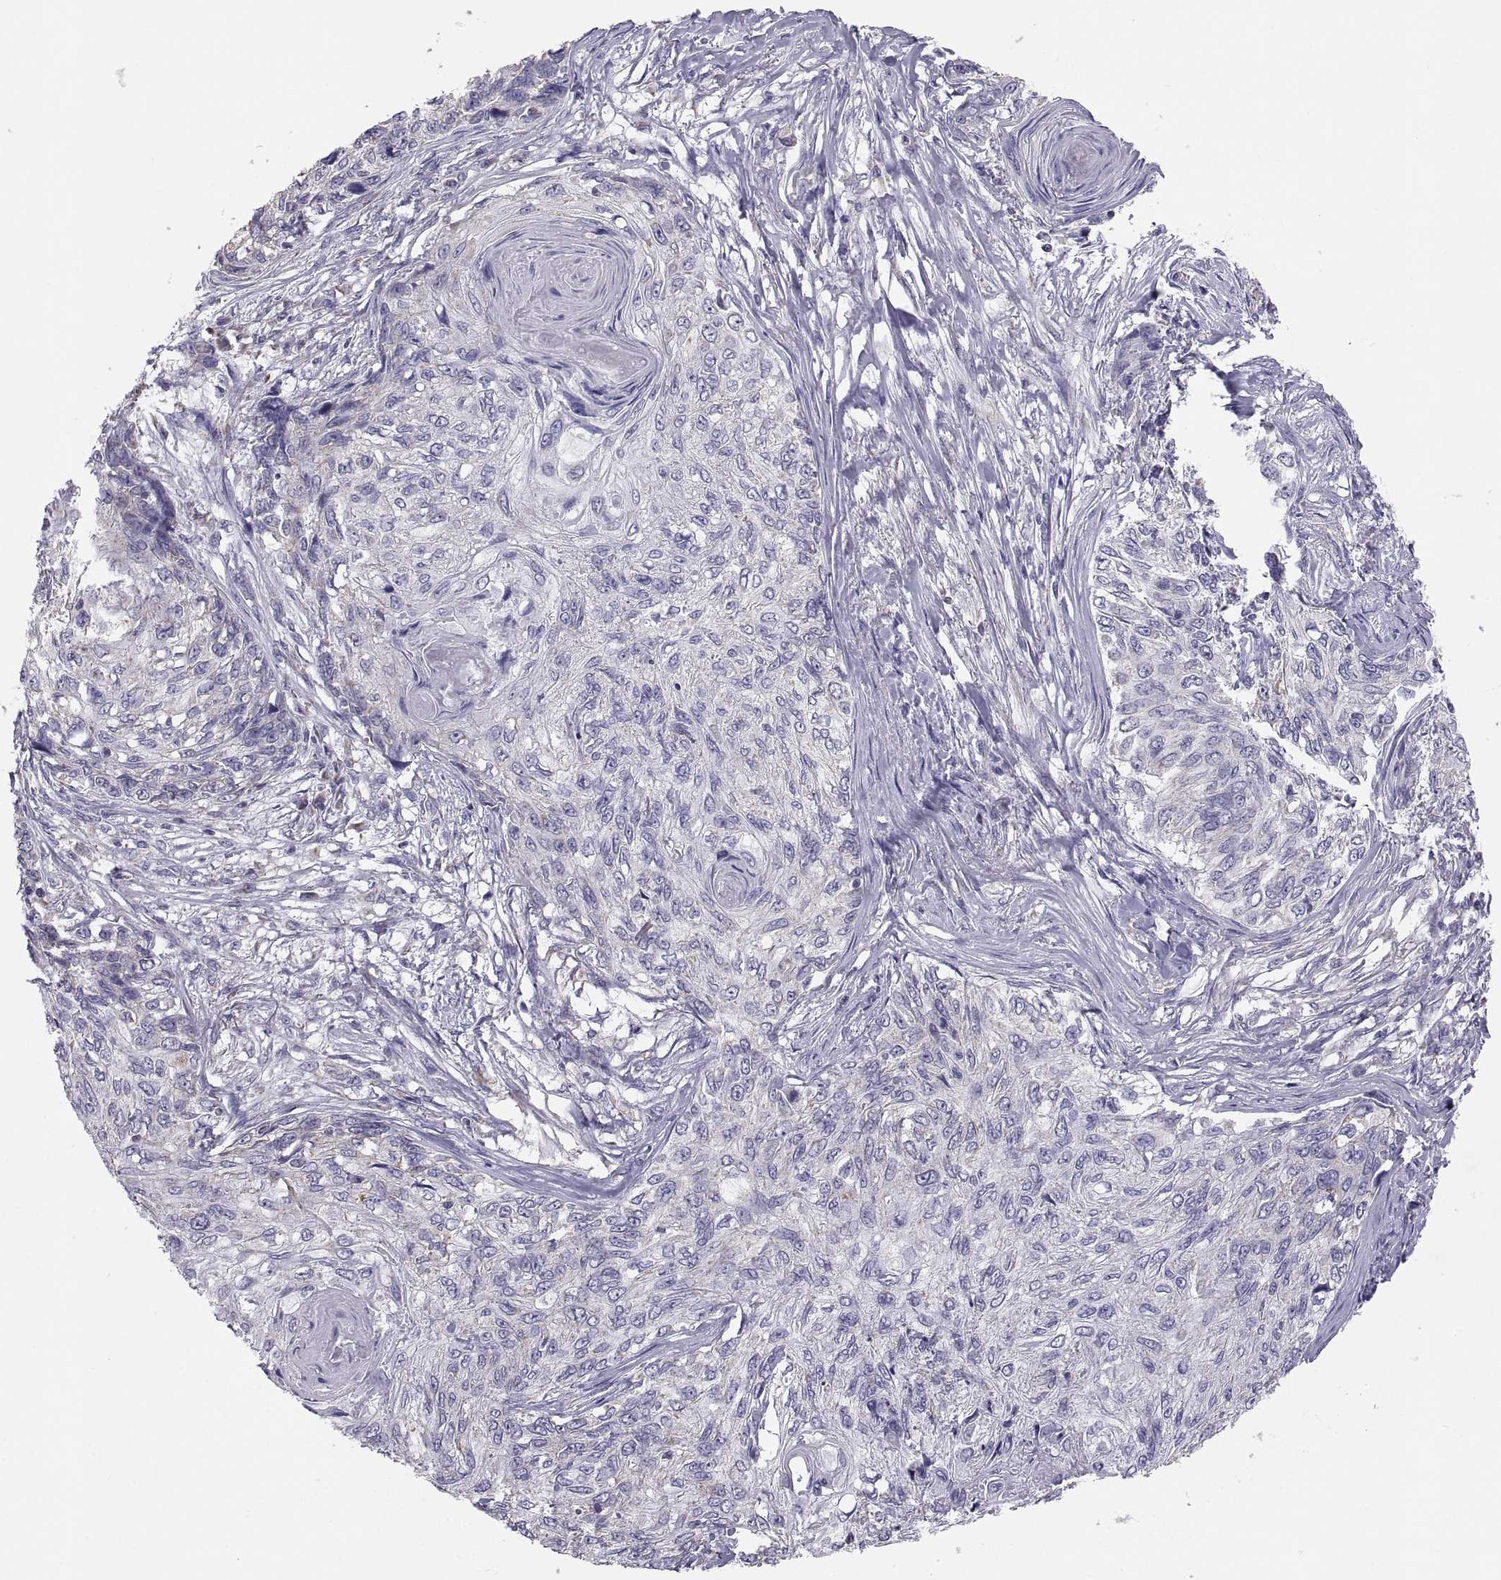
{"staining": {"intensity": "negative", "quantity": "none", "location": "none"}, "tissue": "skin cancer", "cell_type": "Tumor cells", "image_type": "cancer", "snomed": [{"axis": "morphology", "description": "Squamous cell carcinoma, NOS"}, {"axis": "topography", "description": "Skin"}], "caption": "A histopathology image of squamous cell carcinoma (skin) stained for a protein demonstrates no brown staining in tumor cells.", "gene": "TNNC1", "patient": {"sex": "male", "age": 92}}